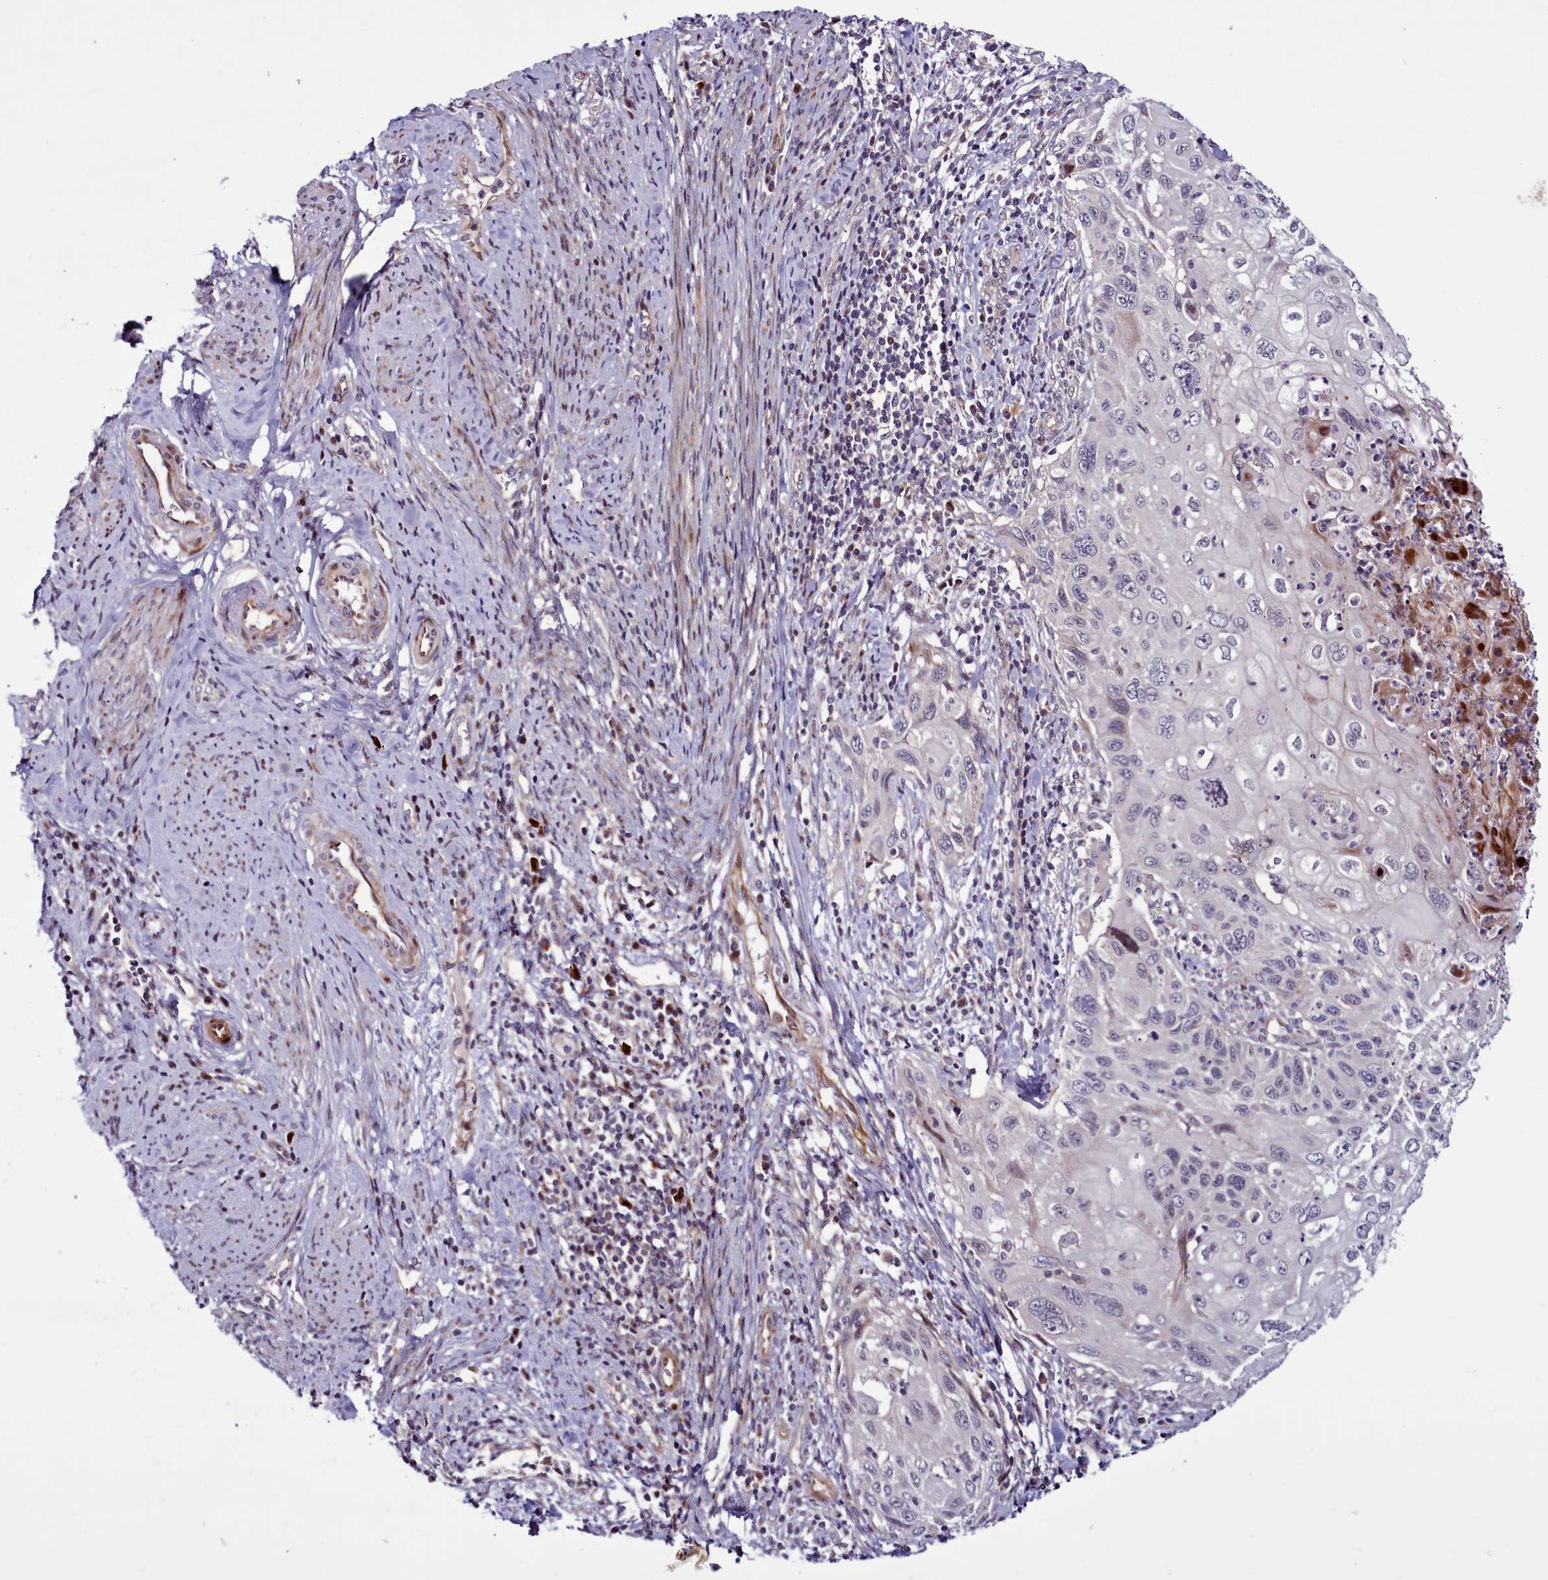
{"staining": {"intensity": "negative", "quantity": "none", "location": "none"}, "tissue": "cervical cancer", "cell_type": "Tumor cells", "image_type": "cancer", "snomed": [{"axis": "morphology", "description": "Squamous cell carcinoma, NOS"}, {"axis": "topography", "description": "Cervix"}], "caption": "Immunohistochemical staining of squamous cell carcinoma (cervical) displays no significant staining in tumor cells. (Immunohistochemistry (ihc), brightfield microscopy, high magnification).", "gene": "WBP11", "patient": {"sex": "female", "age": 70}}